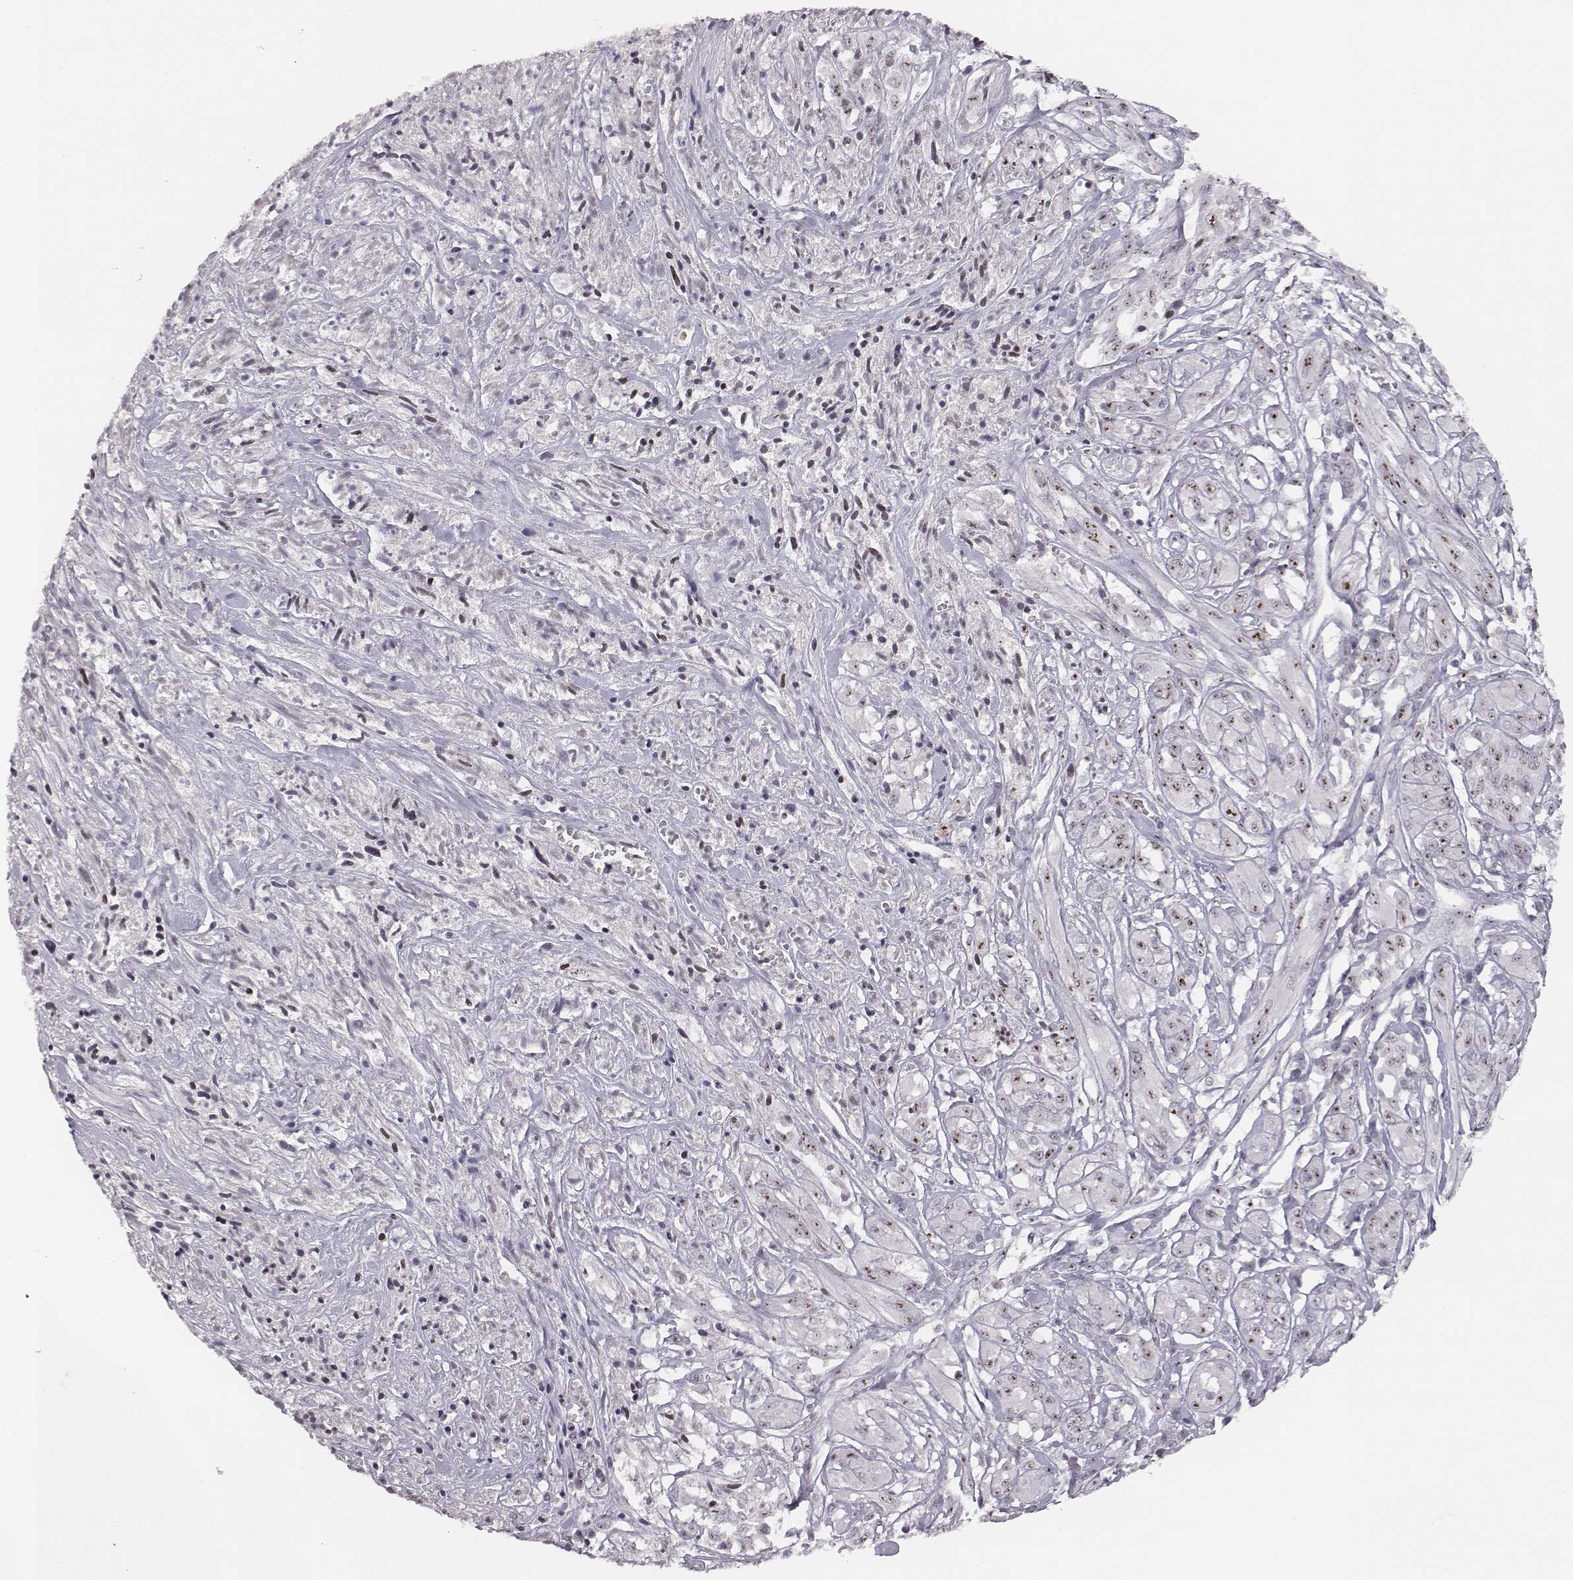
{"staining": {"intensity": "strong", "quantity": "25%-75%", "location": "nuclear"}, "tissue": "melanoma", "cell_type": "Tumor cells", "image_type": "cancer", "snomed": [{"axis": "morphology", "description": "Malignant melanoma, NOS"}, {"axis": "topography", "description": "Skin"}], "caption": "DAB (3,3'-diaminobenzidine) immunohistochemical staining of human melanoma reveals strong nuclear protein expression in about 25%-75% of tumor cells. The staining was performed using DAB, with brown indicating positive protein expression. Nuclei are stained blue with hematoxylin.", "gene": "NIFK", "patient": {"sex": "female", "age": 91}}